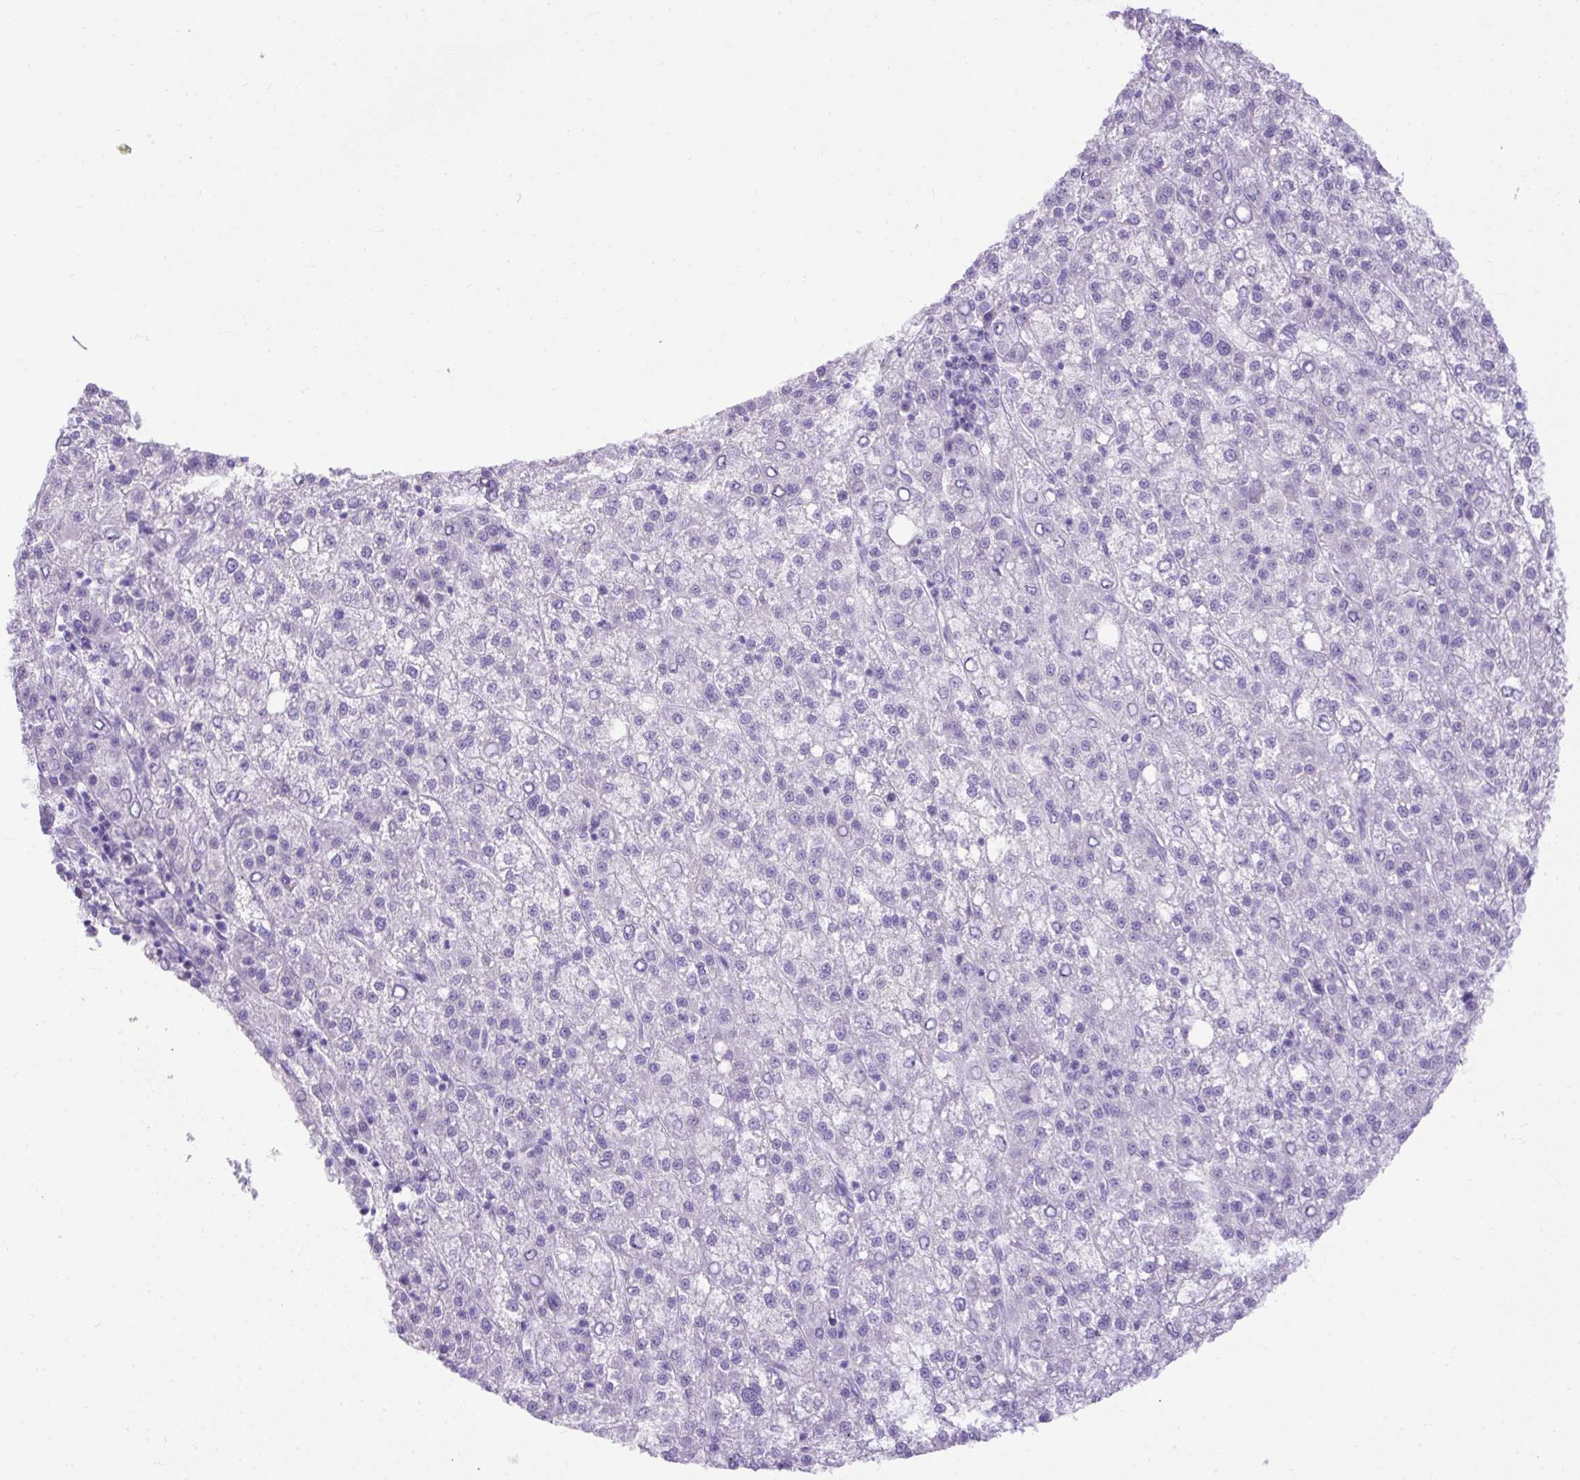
{"staining": {"intensity": "negative", "quantity": "none", "location": "none"}, "tissue": "liver cancer", "cell_type": "Tumor cells", "image_type": "cancer", "snomed": [{"axis": "morphology", "description": "Carcinoma, Hepatocellular, NOS"}, {"axis": "topography", "description": "Liver"}], "caption": "Immunohistochemistry (IHC) image of liver cancer (hepatocellular carcinoma) stained for a protein (brown), which demonstrates no staining in tumor cells.", "gene": "SPTBN5", "patient": {"sex": "female", "age": 58}}